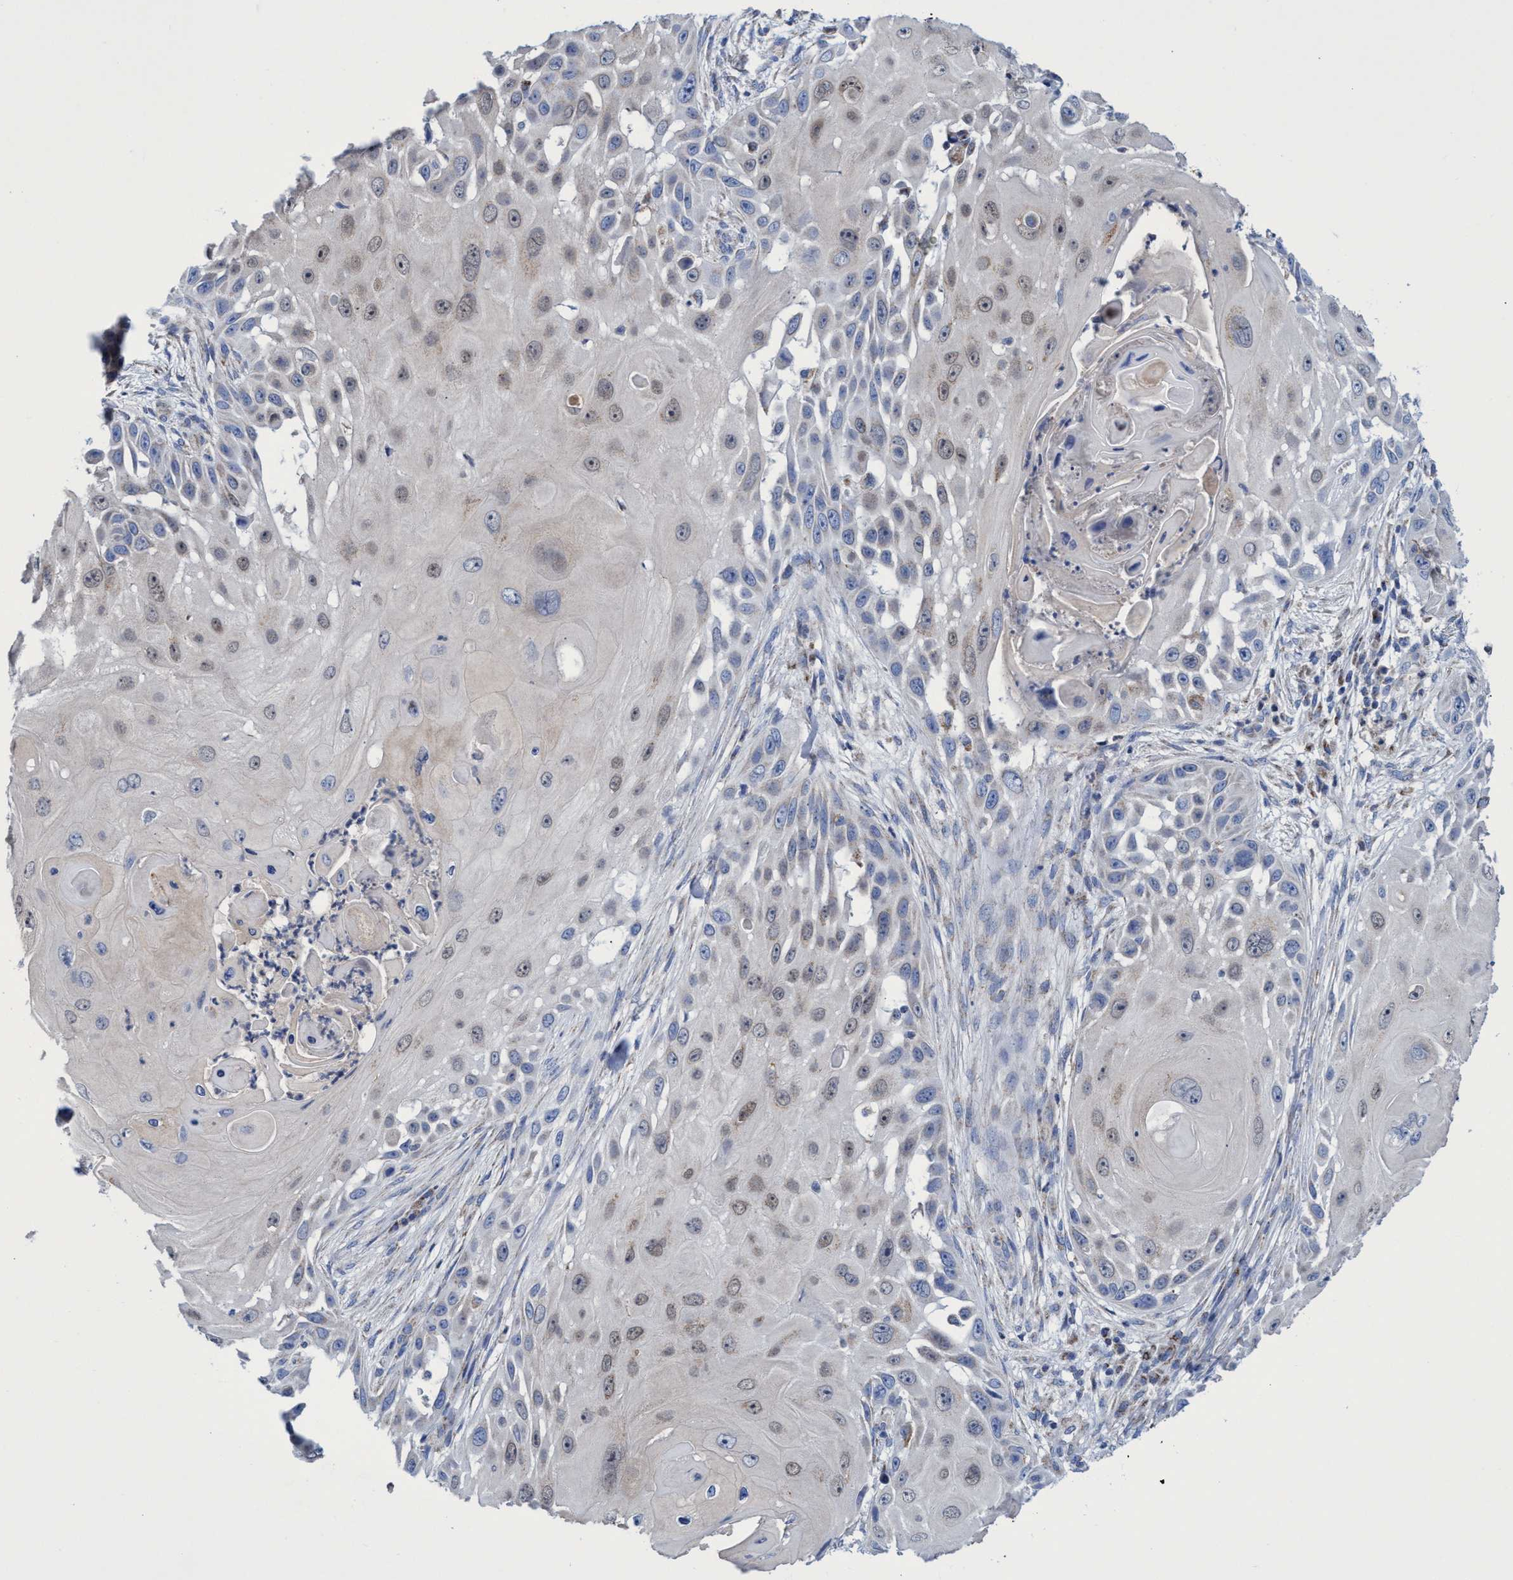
{"staining": {"intensity": "moderate", "quantity": "<25%", "location": "nuclear"}, "tissue": "skin cancer", "cell_type": "Tumor cells", "image_type": "cancer", "snomed": [{"axis": "morphology", "description": "Squamous cell carcinoma, NOS"}, {"axis": "topography", "description": "Skin"}], "caption": "This is an image of IHC staining of skin squamous cell carcinoma, which shows moderate expression in the nuclear of tumor cells.", "gene": "ZNF750", "patient": {"sex": "female", "age": 44}}